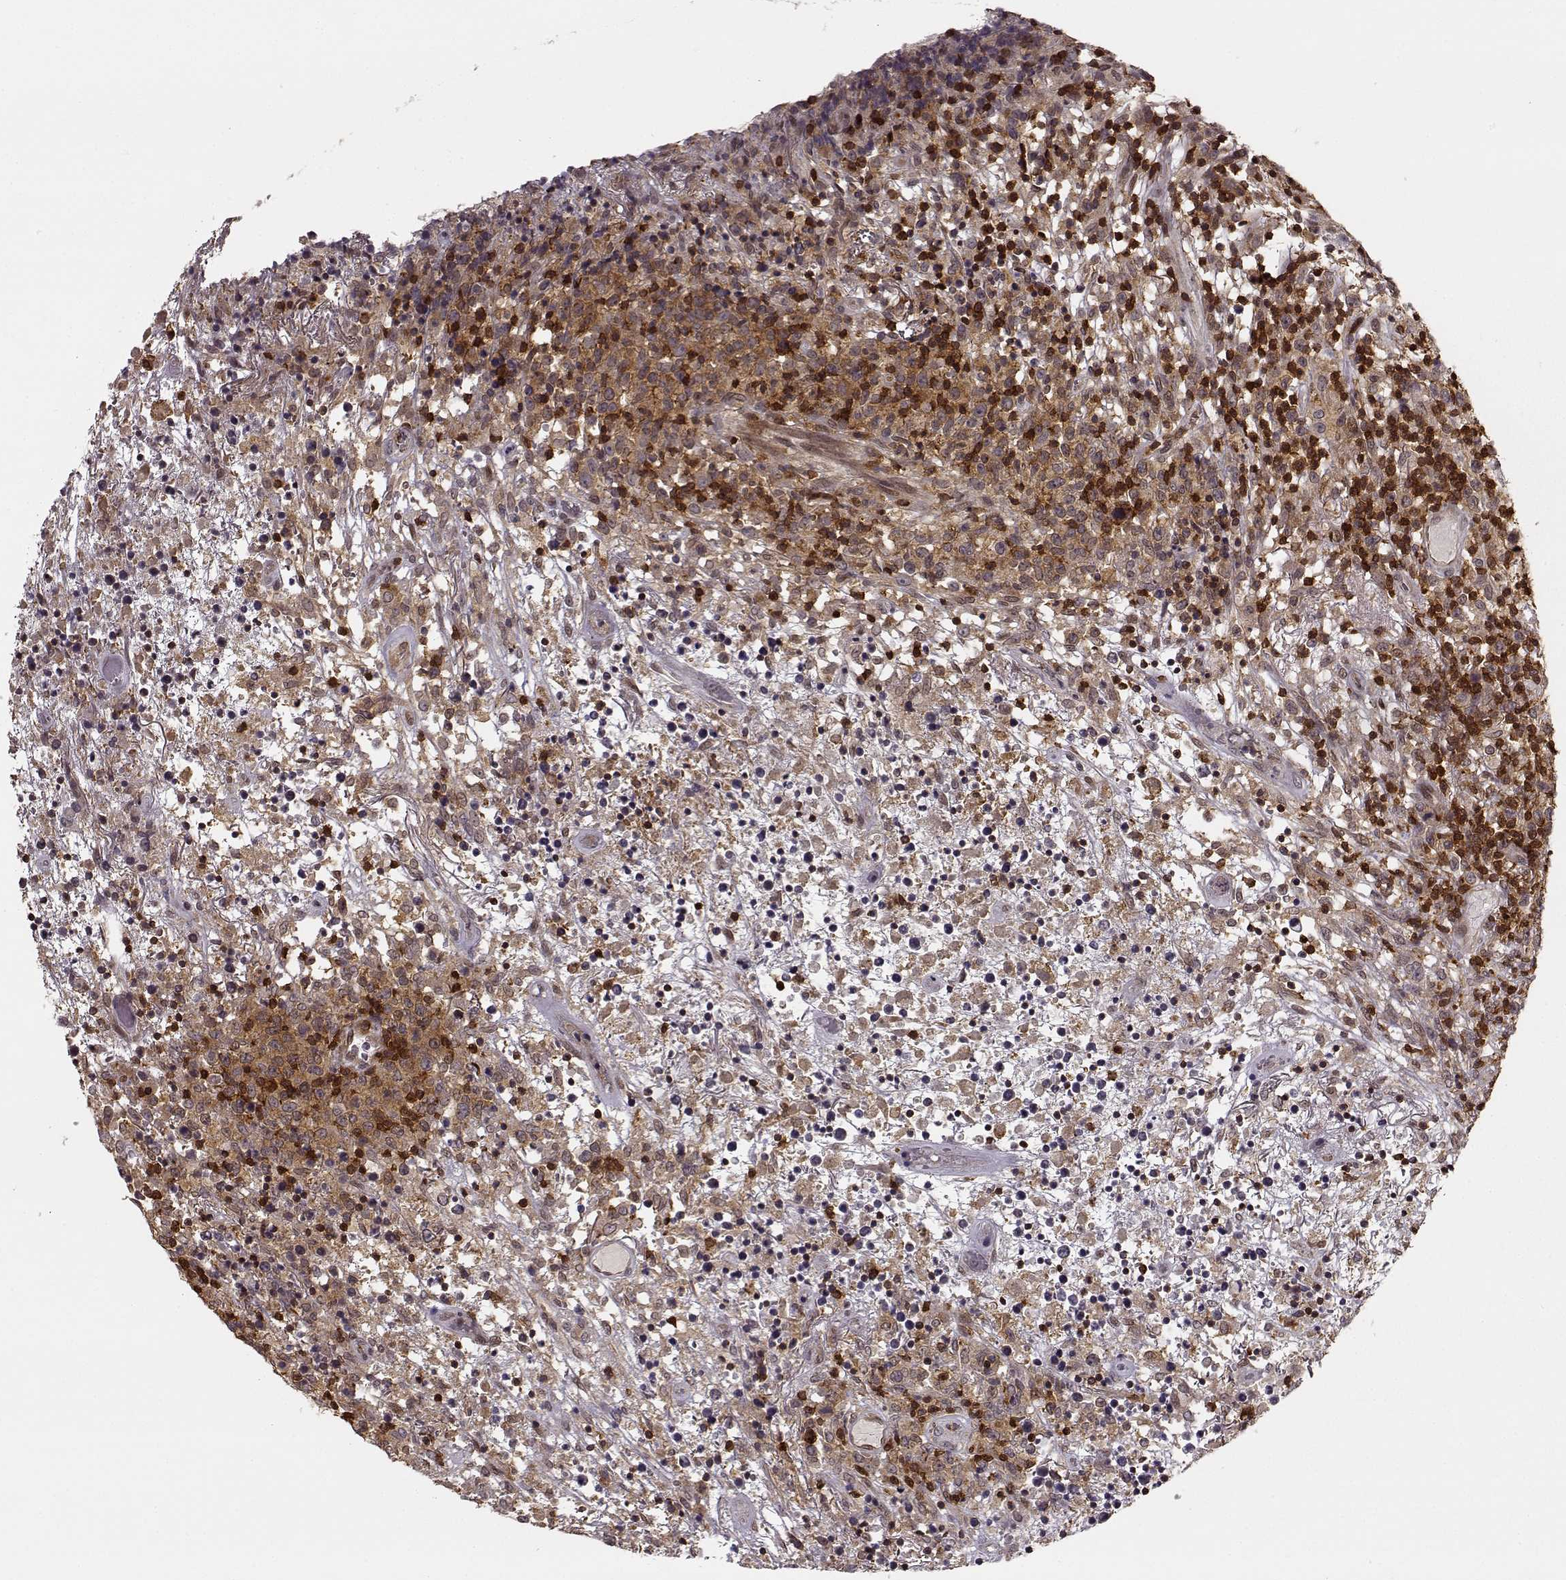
{"staining": {"intensity": "strong", "quantity": ">75%", "location": "cytoplasmic/membranous"}, "tissue": "lymphoma", "cell_type": "Tumor cells", "image_type": "cancer", "snomed": [{"axis": "morphology", "description": "Malignant lymphoma, non-Hodgkin's type, High grade"}, {"axis": "topography", "description": "Lung"}], "caption": "Lymphoma tissue reveals strong cytoplasmic/membranous staining in approximately >75% of tumor cells, visualized by immunohistochemistry.", "gene": "MFSD1", "patient": {"sex": "male", "age": 79}}